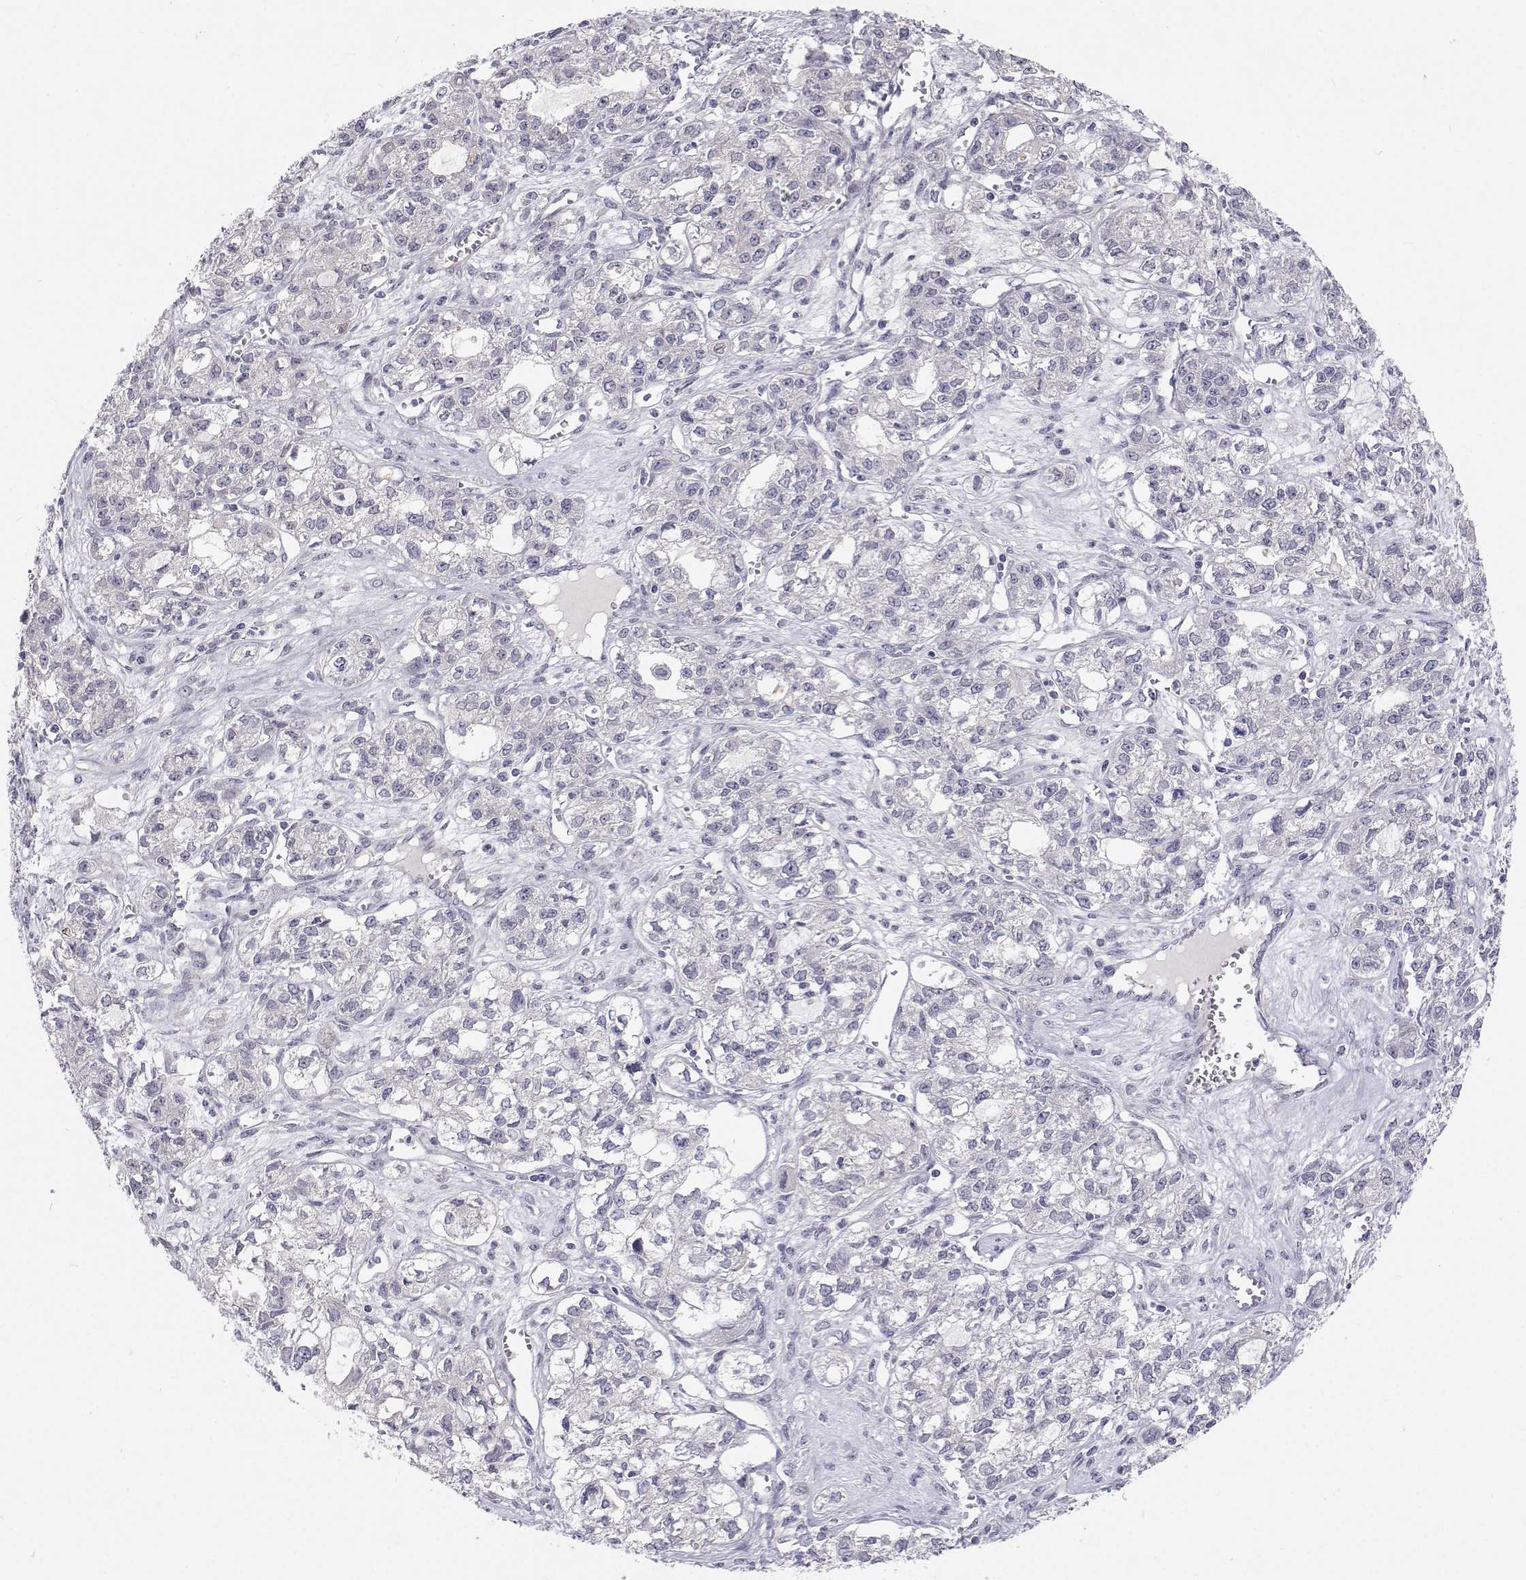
{"staining": {"intensity": "negative", "quantity": "none", "location": "none"}, "tissue": "ovarian cancer", "cell_type": "Tumor cells", "image_type": "cancer", "snomed": [{"axis": "morphology", "description": "Carcinoma, endometroid"}, {"axis": "topography", "description": "Ovary"}], "caption": "Tumor cells show no significant positivity in endometroid carcinoma (ovarian).", "gene": "MYPN", "patient": {"sex": "female", "age": 64}}